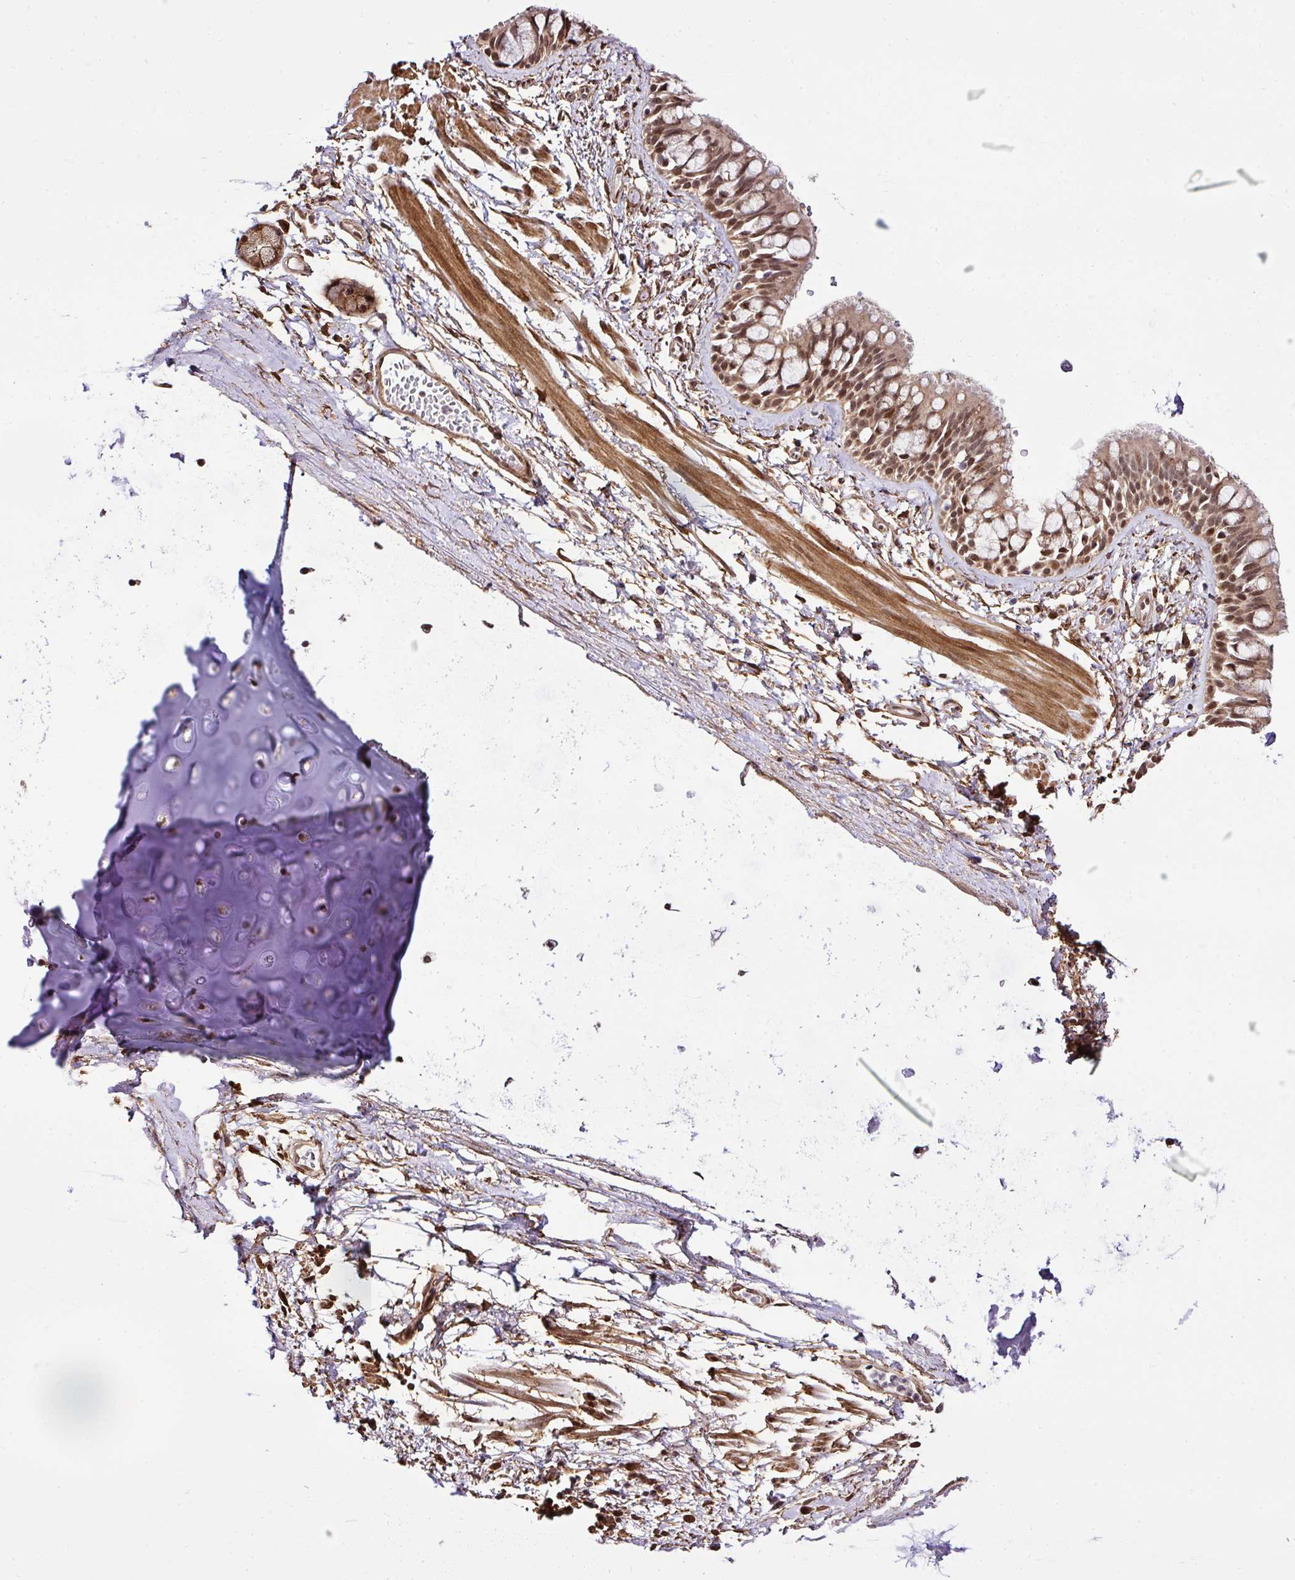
{"staining": {"intensity": "moderate", "quantity": ">75%", "location": "cytoplasmic/membranous,nuclear"}, "tissue": "bronchus", "cell_type": "Respiratory epithelial cells", "image_type": "normal", "snomed": [{"axis": "morphology", "description": "Normal tissue, NOS"}, {"axis": "topography", "description": "Lymph node"}, {"axis": "topography", "description": "Cartilage tissue"}, {"axis": "topography", "description": "Bronchus"}], "caption": "Immunohistochemical staining of unremarkable bronchus exhibits moderate cytoplasmic/membranous,nuclear protein expression in approximately >75% of respiratory epithelial cells.", "gene": "FAM153A", "patient": {"sex": "female", "age": 70}}